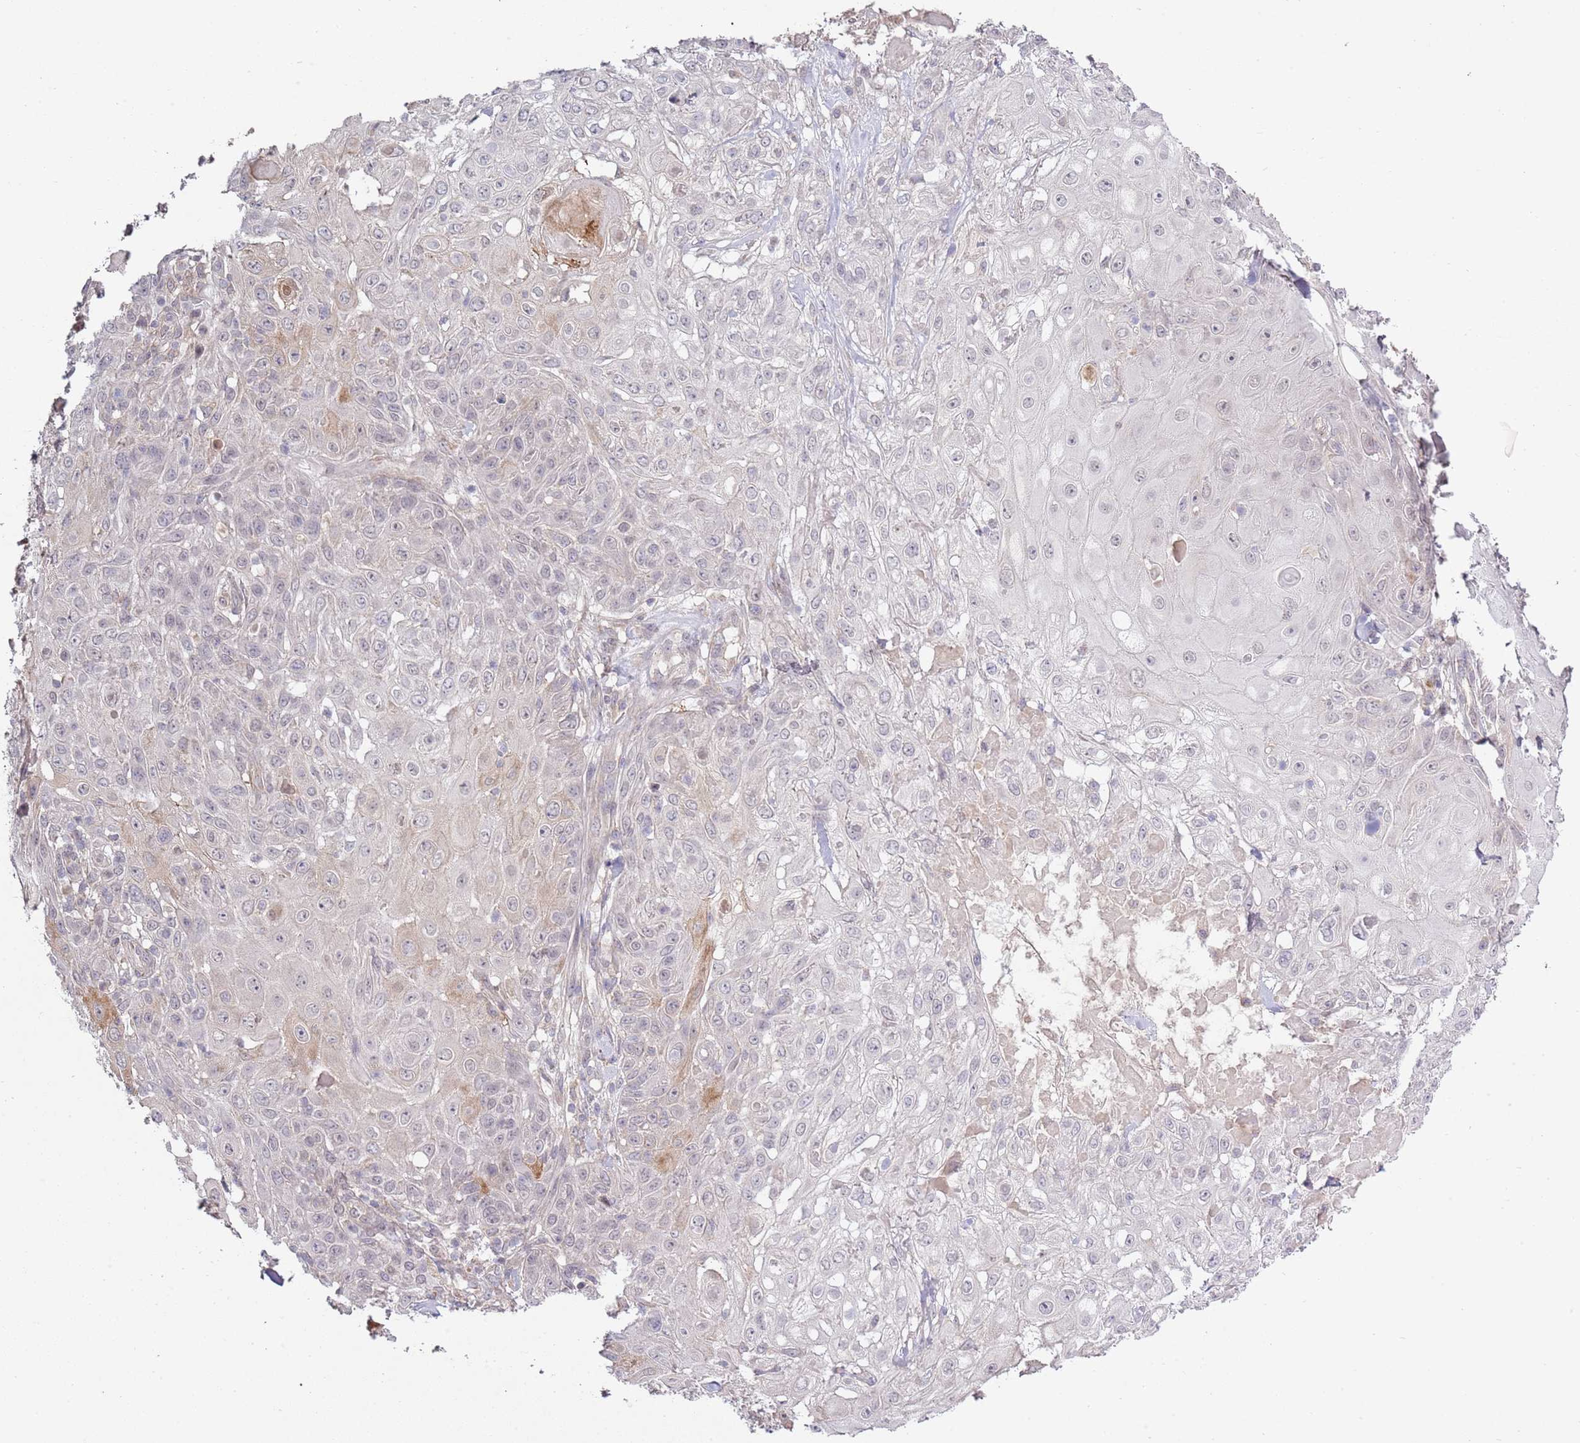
{"staining": {"intensity": "weak", "quantity": "<25%", "location": "cytoplasmic/membranous"}, "tissue": "skin cancer", "cell_type": "Tumor cells", "image_type": "cancer", "snomed": [{"axis": "morphology", "description": "Normal tissue, NOS"}, {"axis": "morphology", "description": "Squamous cell carcinoma, NOS"}, {"axis": "topography", "description": "Skin"}, {"axis": "topography", "description": "Cartilage tissue"}], "caption": "There is no significant staining in tumor cells of skin cancer (squamous cell carcinoma).", "gene": "IVD", "patient": {"sex": "female", "age": 79}}